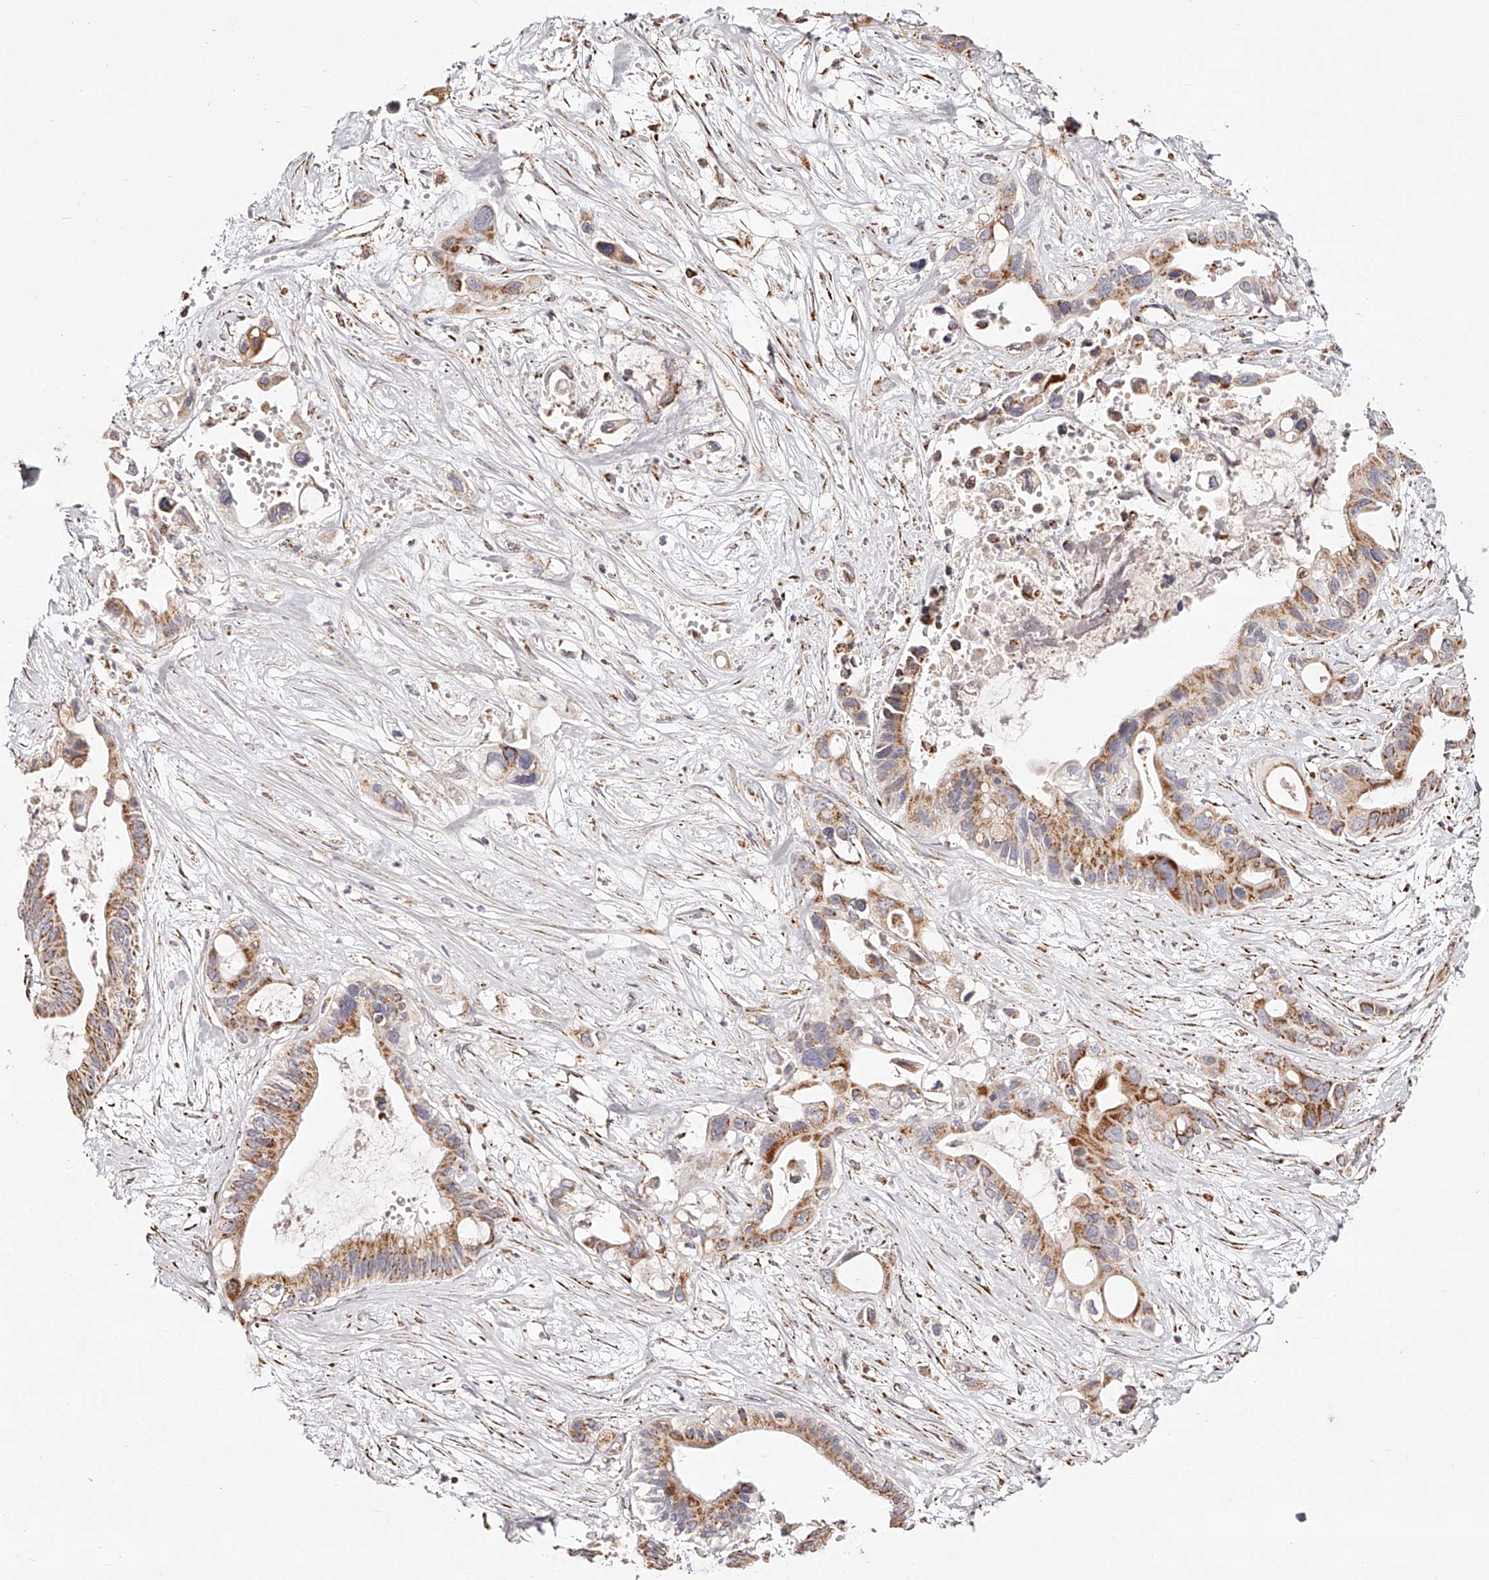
{"staining": {"intensity": "moderate", "quantity": ">75%", "location": "cytoplasmic/membranous"}, "tissue": "pancreatic cancer", "cell_type": "Tumor cells", "image_type": "cancer", "snomed": [{"axis": "morphology", "description": "Adenocarcinoma, NOS"}, {"axis": "topography", "description": "Pancreas"}], "caption": "Immunohistochemistry of human adenocarcinoma (pancreatic) exhibits medium levels of moderate cytoplasmic/membranous positivity in approximately >75% of tumor cells.", "gene": "NDUFV3", "patient": {"sex": "male", "age": 66}}